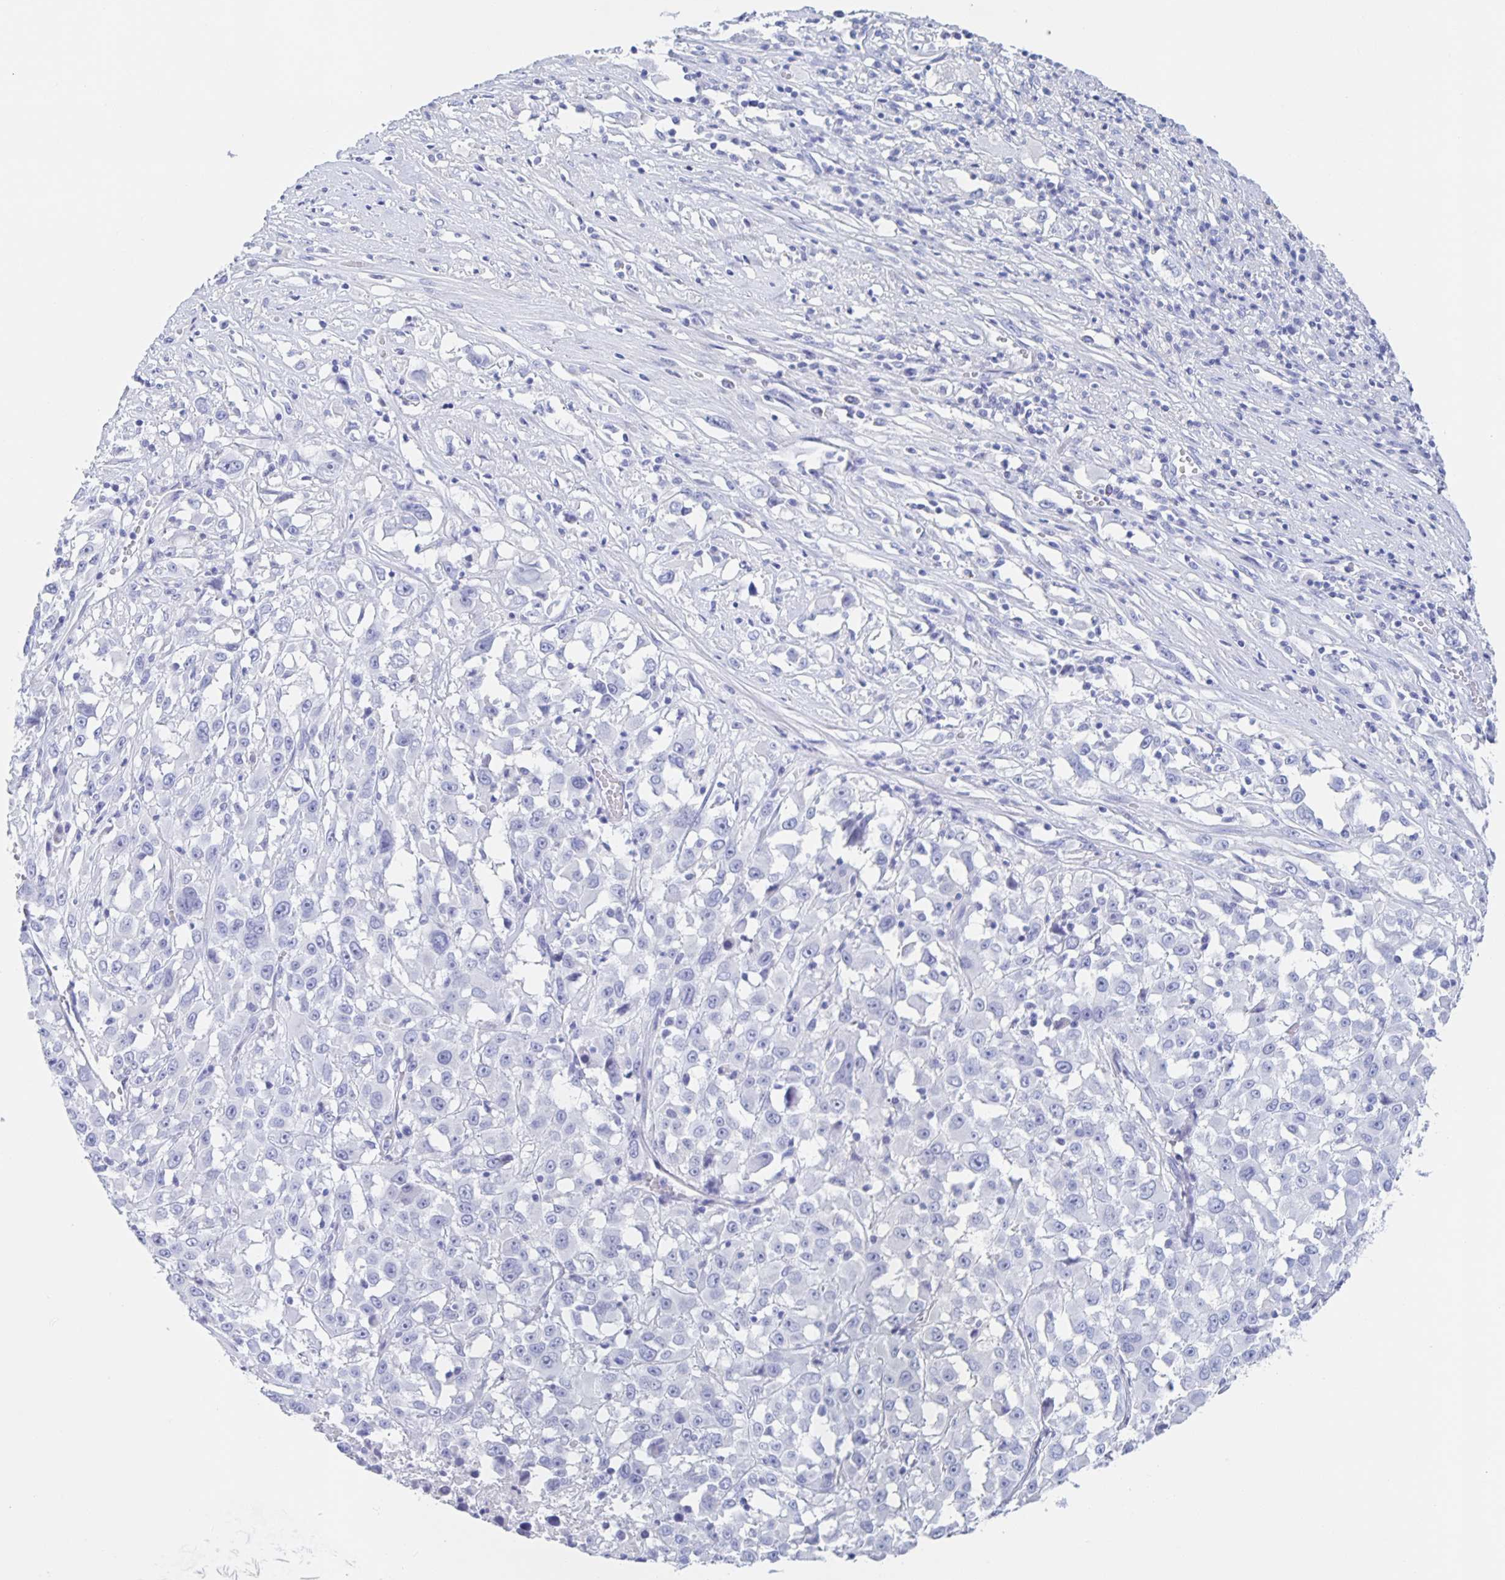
{"staining": {"intensity": "negative", "quantity": "none", "location": "none"}, "tissue": "melanoma", "cell_type": "Tumor cells", "image_type": "cancer", "snomed": [{"axis": "morphology", "description": "Malignant melanoma, Metastatic site"}, {"axis": "topography", "description": "Soft tissue"}], "caption": "High power microscopy image of an immunohistochemistry image of malignant melanoma (metastatic site), revealing no significant positivity in tumor cells.", "gene": "DMBT1", "patient": {"sex": "male", "age": 50}}